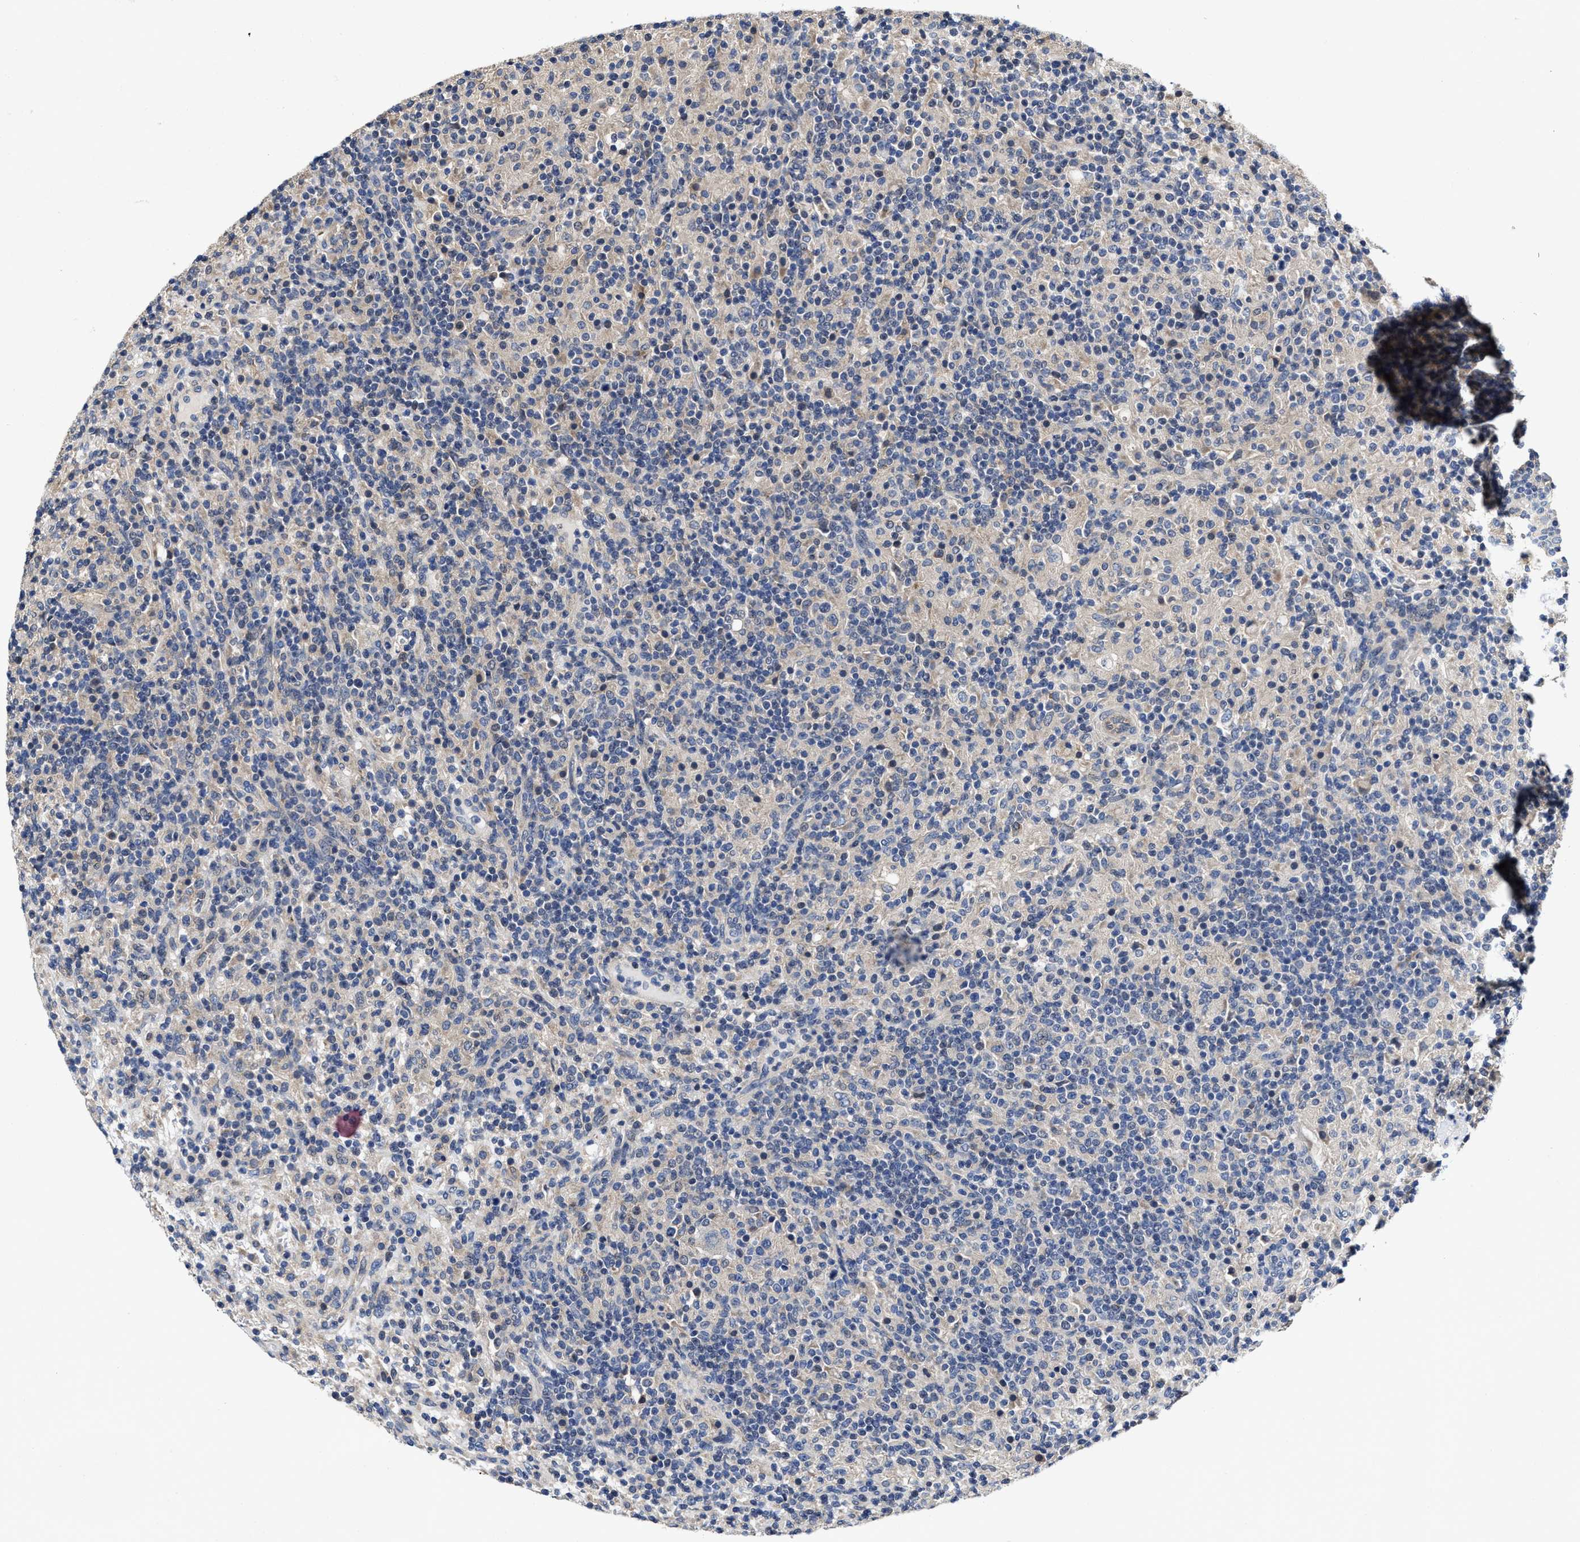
{"staining": {"intensity": "negative", "quantity": "none", "location": "none"}, "tissue": "lymphoma", "cell_type": "Tumor cells", "image_type": "cancer", "snomed": [{"axis": "morphology", "description": "Hodgkin's disease, NOS"}, {"axis": "topography", "description": "Lymph node"}], "caption": "Immunohistochemistry of human lymphoma demonstrates no positivity in tumor cells. (Stains: DAB IHC with hematoxylin counter stain, Microscopy: brightfield microscopy at high magnification).", "gene": "TRAF6", "patient": {"sex": "male", "age": 70}}